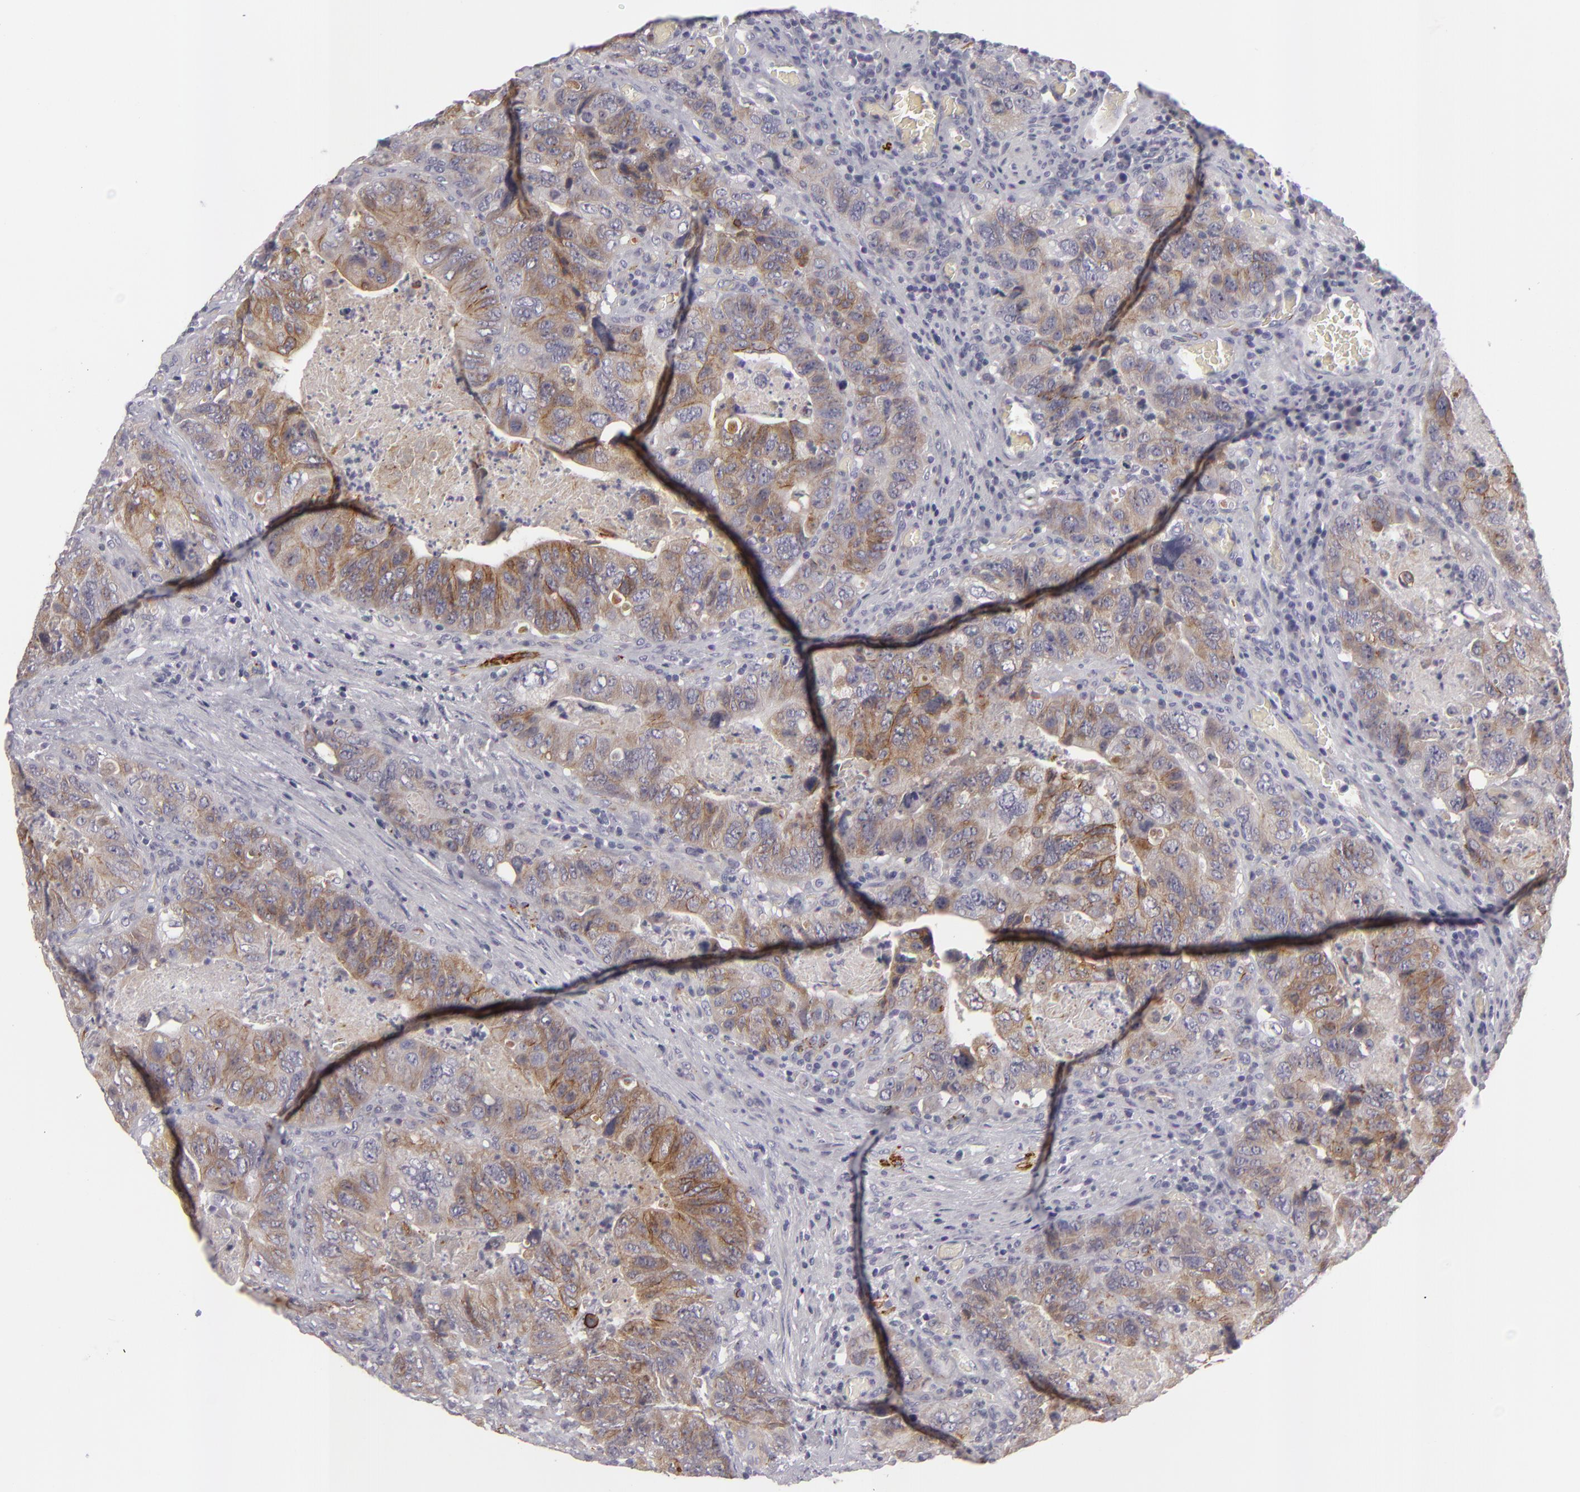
{"staining": {"intensity": "weak", "quantity": "25%-75%", "location": "cytoplasmic/membranous"}, "tissue": "colorectal cancer", "cell_type": "Tumor cells", "image_type": "cancer", "snomed": [{"axis": "morphology", "description": "Adenocarcinoma, NOS"}, {"axis": "topography", "description": "Rectum"}], "caption": "High-power microscopy captured an IHC image of colorectal cancer (adenocarcinoma), revealing weak cytoplasmic/membranous staining in about 25%-75% of tumor cells.", "gene": "ALCAM", "patient": {"sex": "female", "age": 82}}